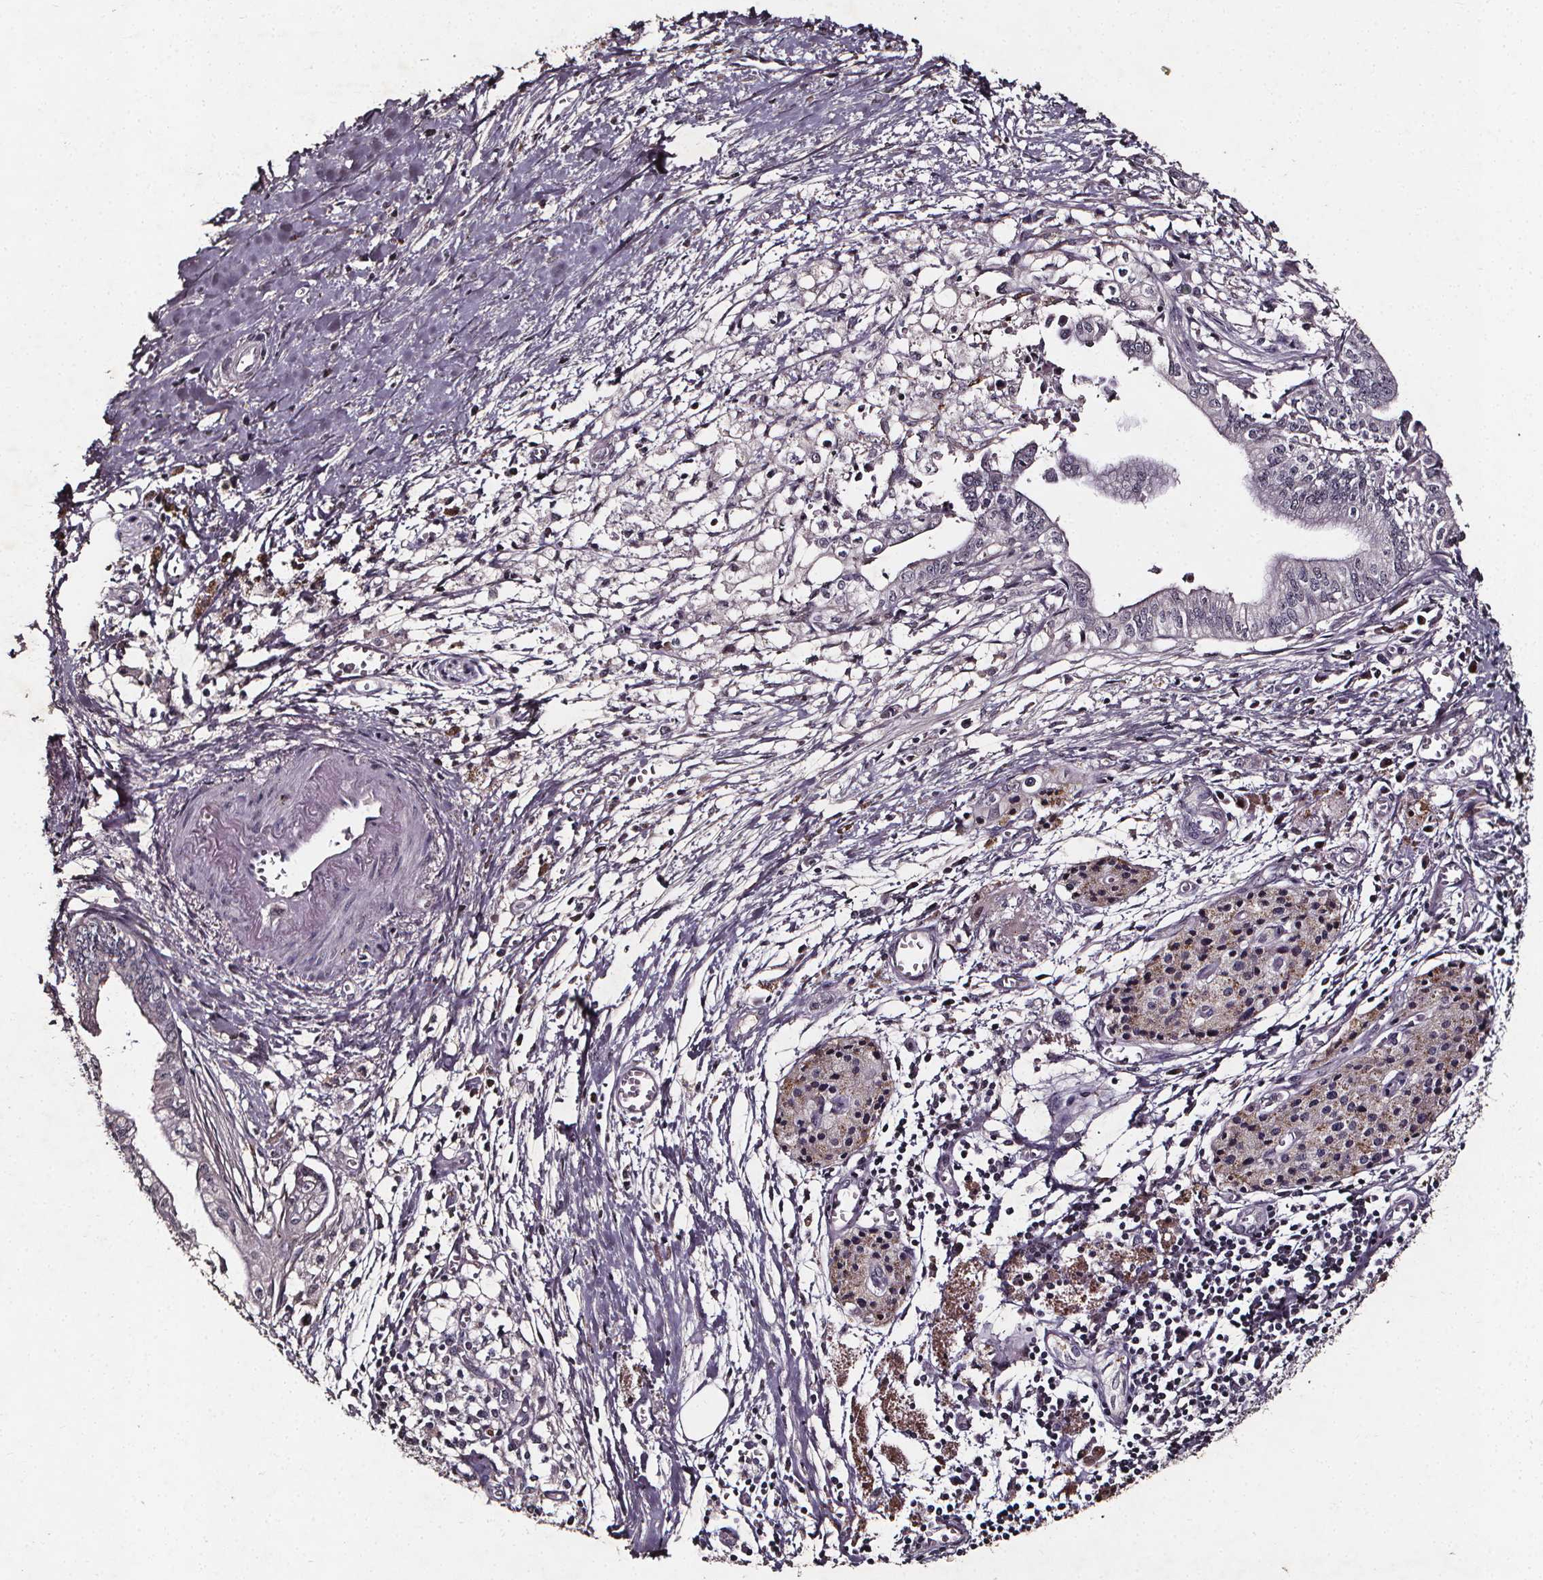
{"staining": {"intensity": "negative", "quantity": "none", "location": "none"}, "tissue": "pancreatic cancer", "cell_type": "Tumor cells", "image_type": "cancer", "snomed": [{"axis": "morphology", "description": "Adenocarcinoma, NOS"}, {"axis": "topography", "description": "Pancreas"}], "caption": "IHC of human adenocarcinoma (pancreatic) shows no expression in tumor cells.", "gene": "SPAG8", "patient": {"sex": "female", "age": 61}}